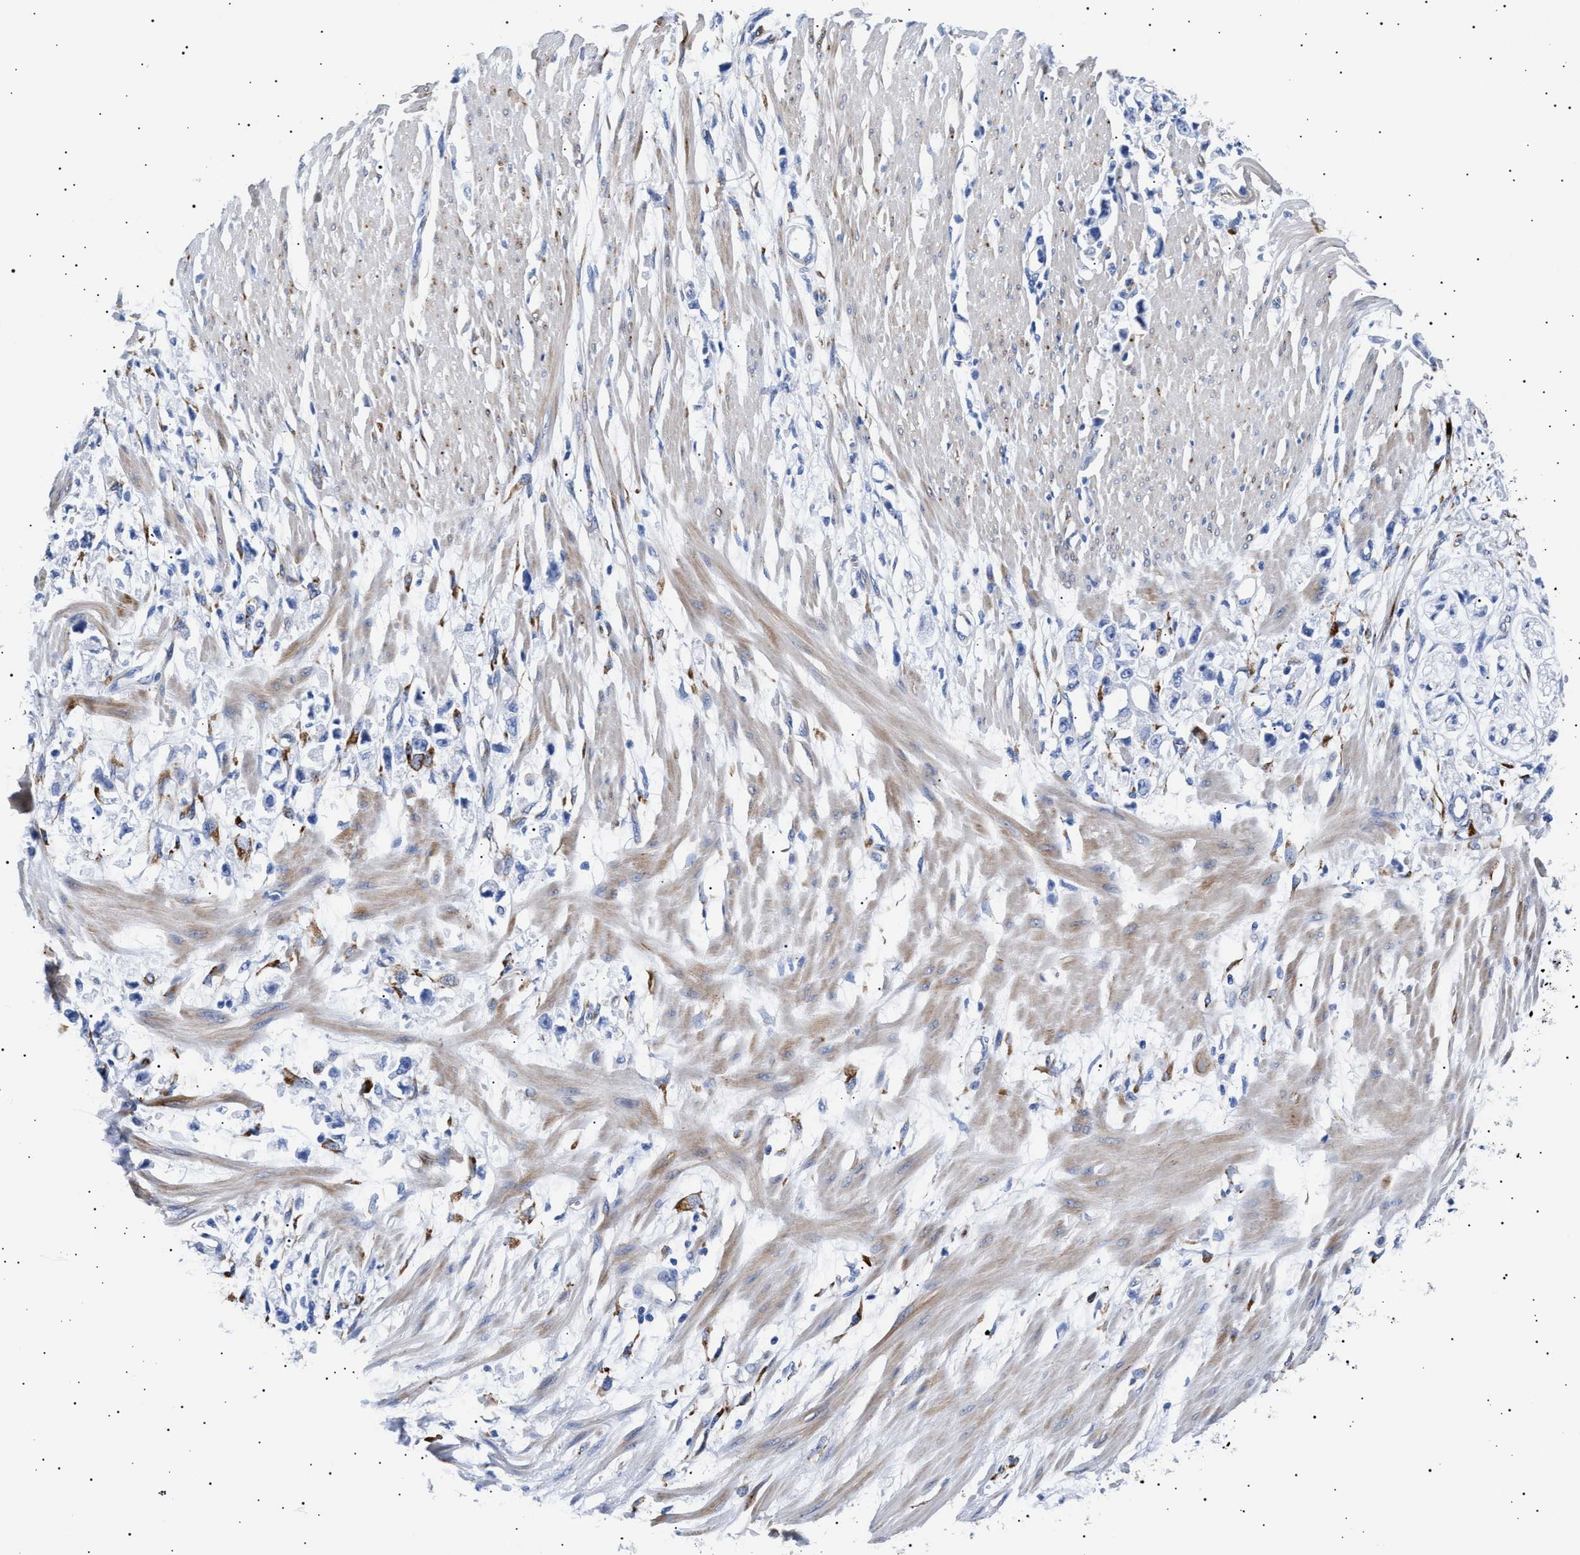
{"staining": {"intensity": "negative", "quantity": "none", "location": "none"}, "tissue": "stomach cancer", "cell_type": "Tumor cells", "image_type": "cancer", "snomed": [{"axis": "morphology", "description": "Adenocarcinoma, NOS"}, {"axis": "topography", "description": "Stomach"}], "caption": "Tumor cells are negative for protein expression in human adenocarcinoma (stomach).", "gene": "HEMGN", "patient": {"sex": "female", "age": 59}}